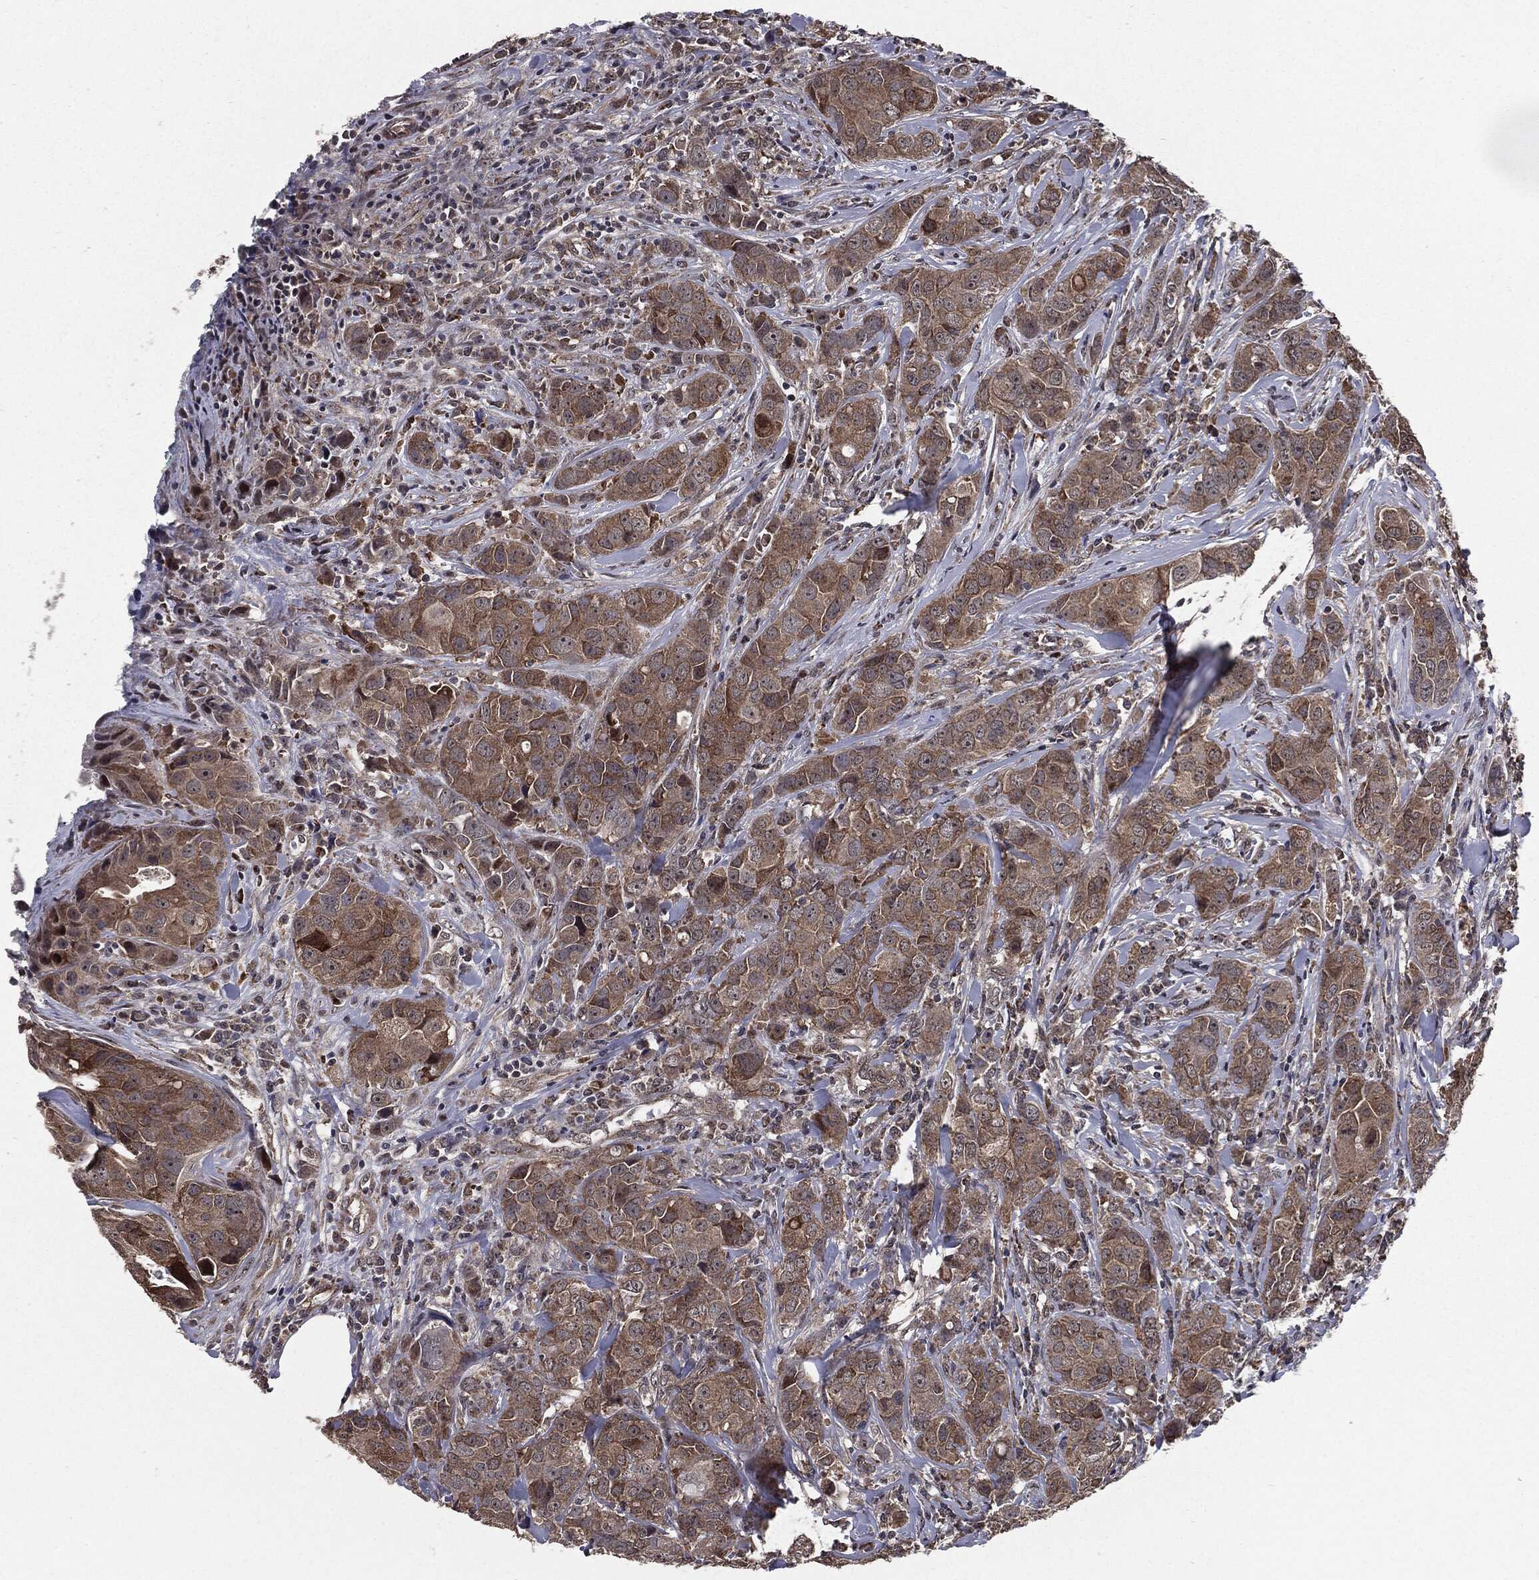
{"staining": {"intensity": "moderate", "quantity": "25%-75%", "location": "cytoplasmic/membranous"}, "tissue": "breast cancer", "cell_type": "Tumor cells", "image_type": "cancer", "snomed": [{"axis": "morphology", "description": "Duct carcinoma"}, {"axis": "topography", "description": "Breast"}], "caption": "Human invasive ductal carcinoma (breast) stained with a brown dye demonstrates moderate cytoplasmic/membranous positive positivity in about 25%-75% of tumor cells.", "gene": "PTPA", "patient": {"sex": "female", "age": 43}}